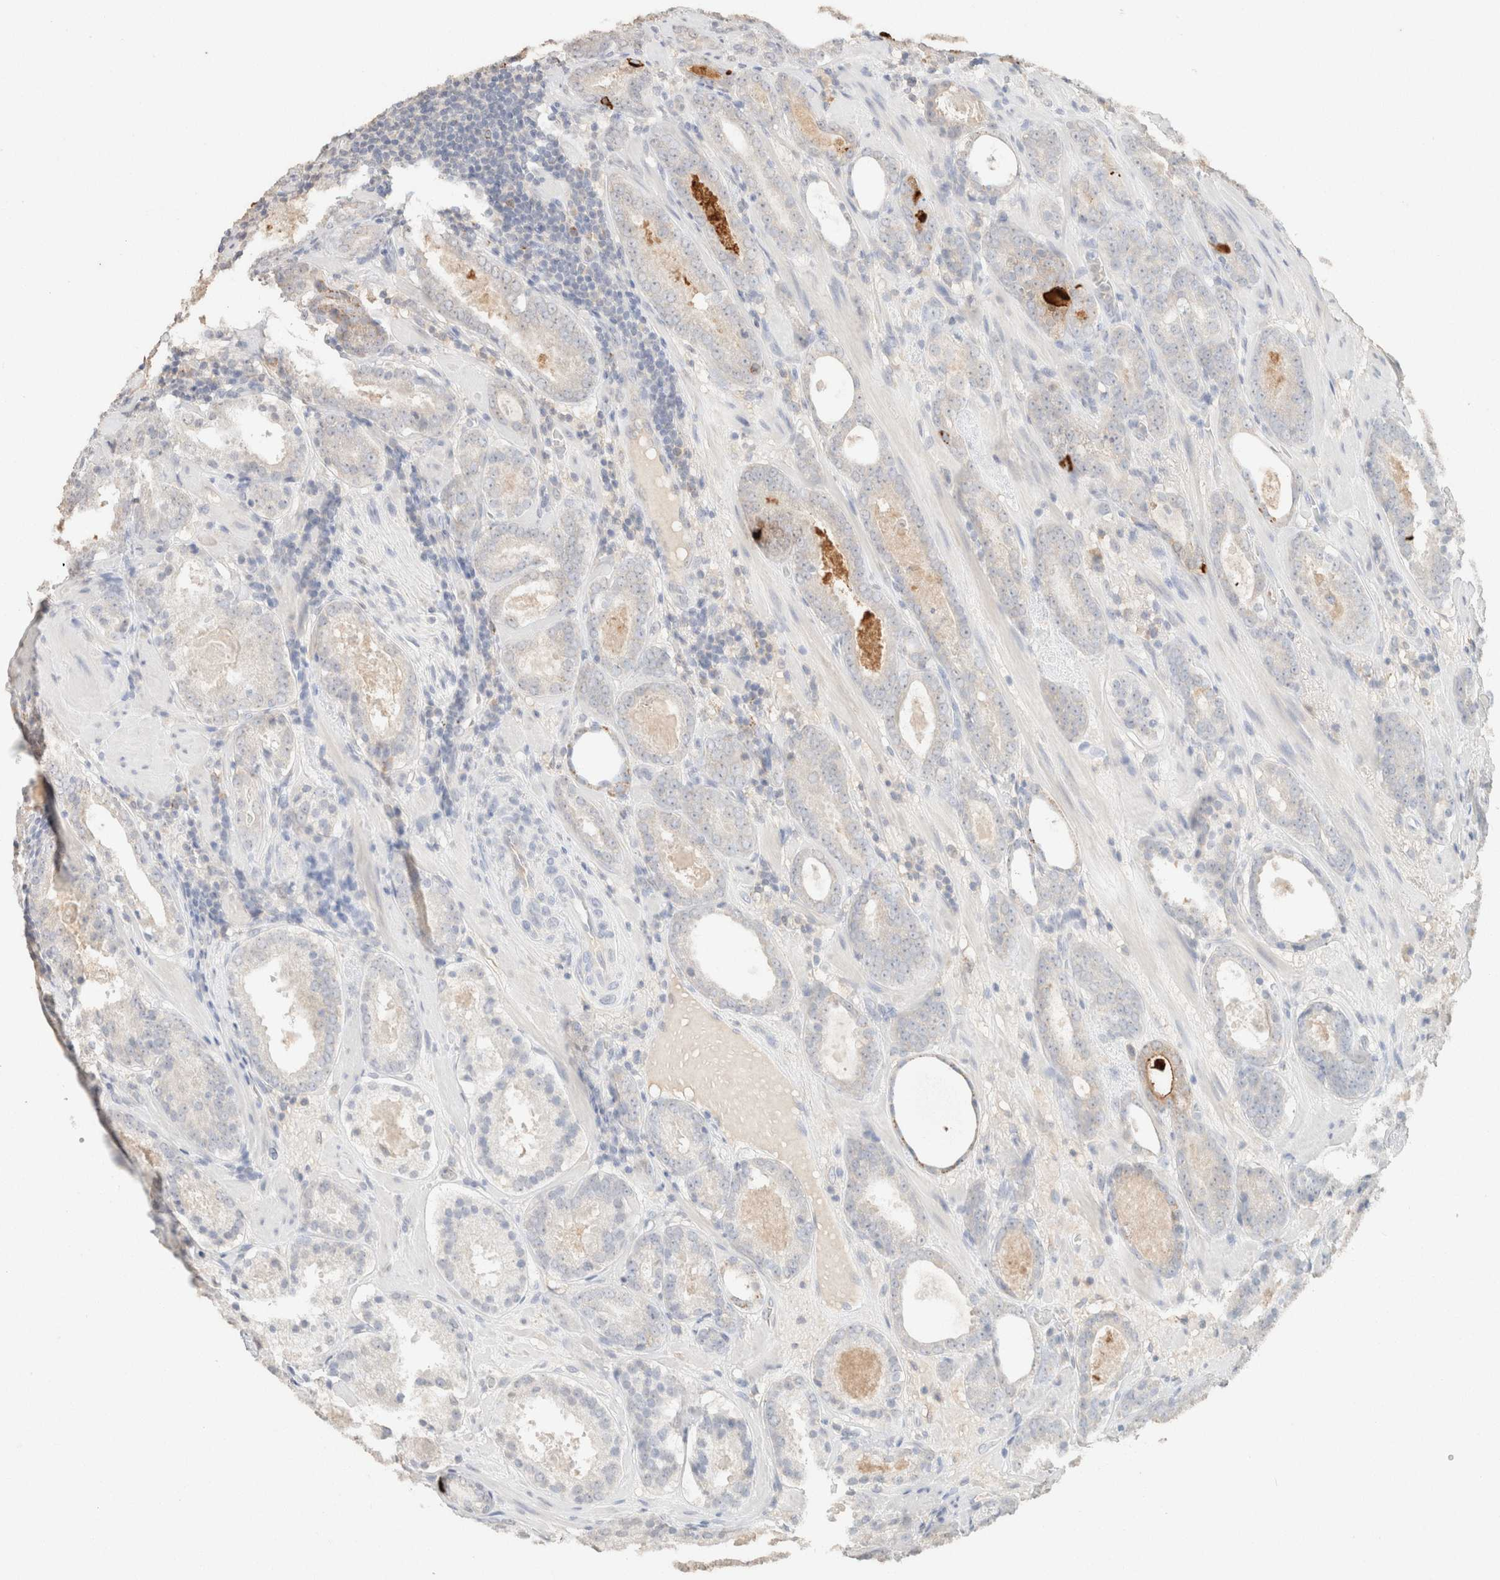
{"staining": {"intensity": "negative", "quantity": "none", "location": "none"}, "tissue": "prostate cancer", "cell_type": "Tumor cells", "image_type": "cancer", "snomed": [{"axis": "morphology", "description": "Adenocarcinoma, Low grade"}, {"axis": "topography", "description": "Prostate"}], "caption": "This is an immunohistochemistry (IHC) histopathology image of human prostate low-grade adenocarcinoma. There is no positivity in tumor cells.", "gene": "CPA1", "patient": {"sex": "male", "age": 69}}